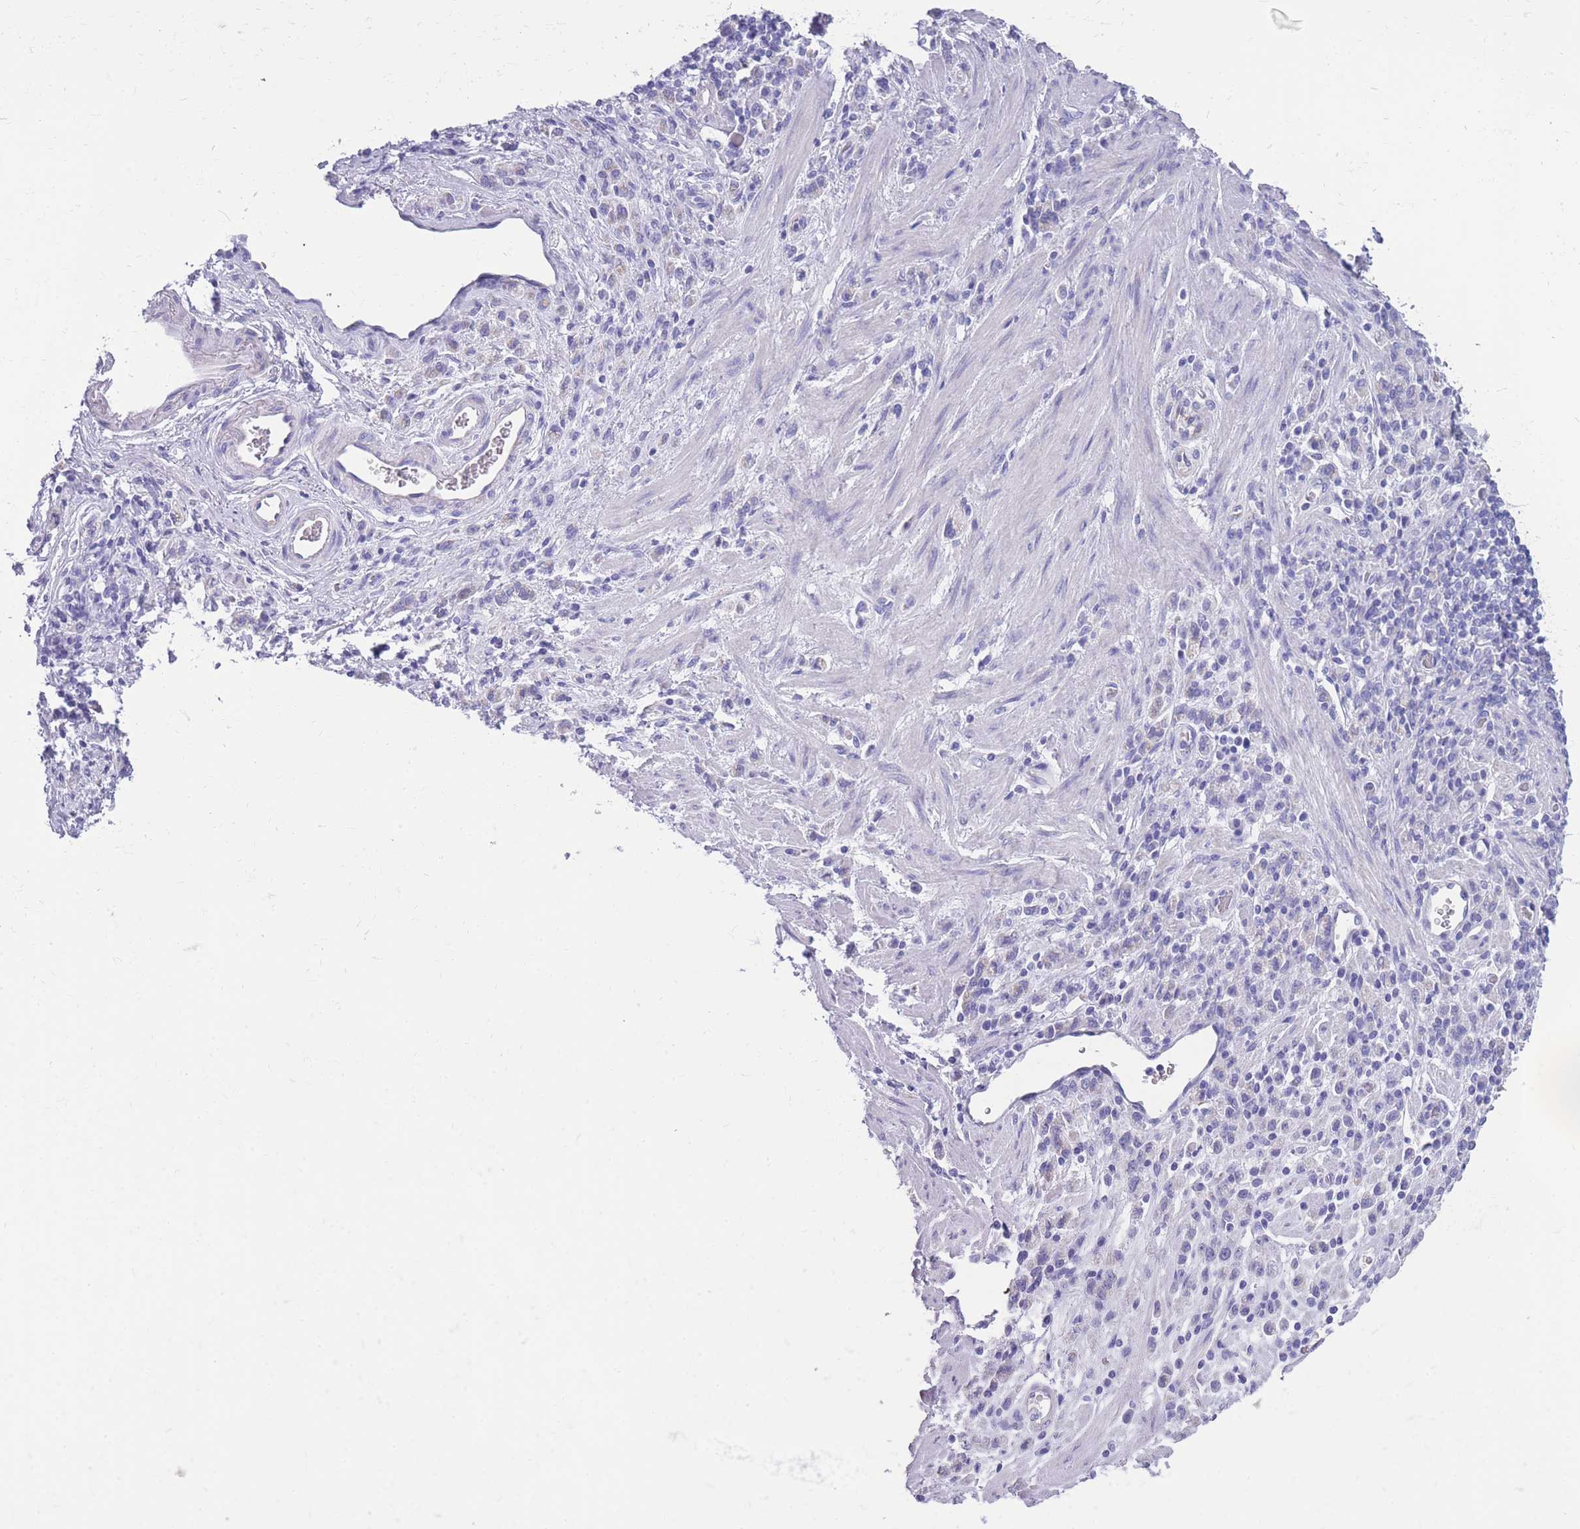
{"staining": {"intensity": "negative", "quantity": "none", "location": "none"}, "tissue": "stomach cancer", "cell_type": "Tumor cells", "image_type": "cancer", "snomed": [{"axis": "morphology", "description": "Adenocarcinoma, NOS"}, {"axis": "topography", "description": "Stomach"}], "caption": "Immunohistochemistry (IHC) of adenocarcinoma (stomach) shows no staining in tumor cells.", "gene": "INTS2", "patient": {"sex": "male", "age": 77}}